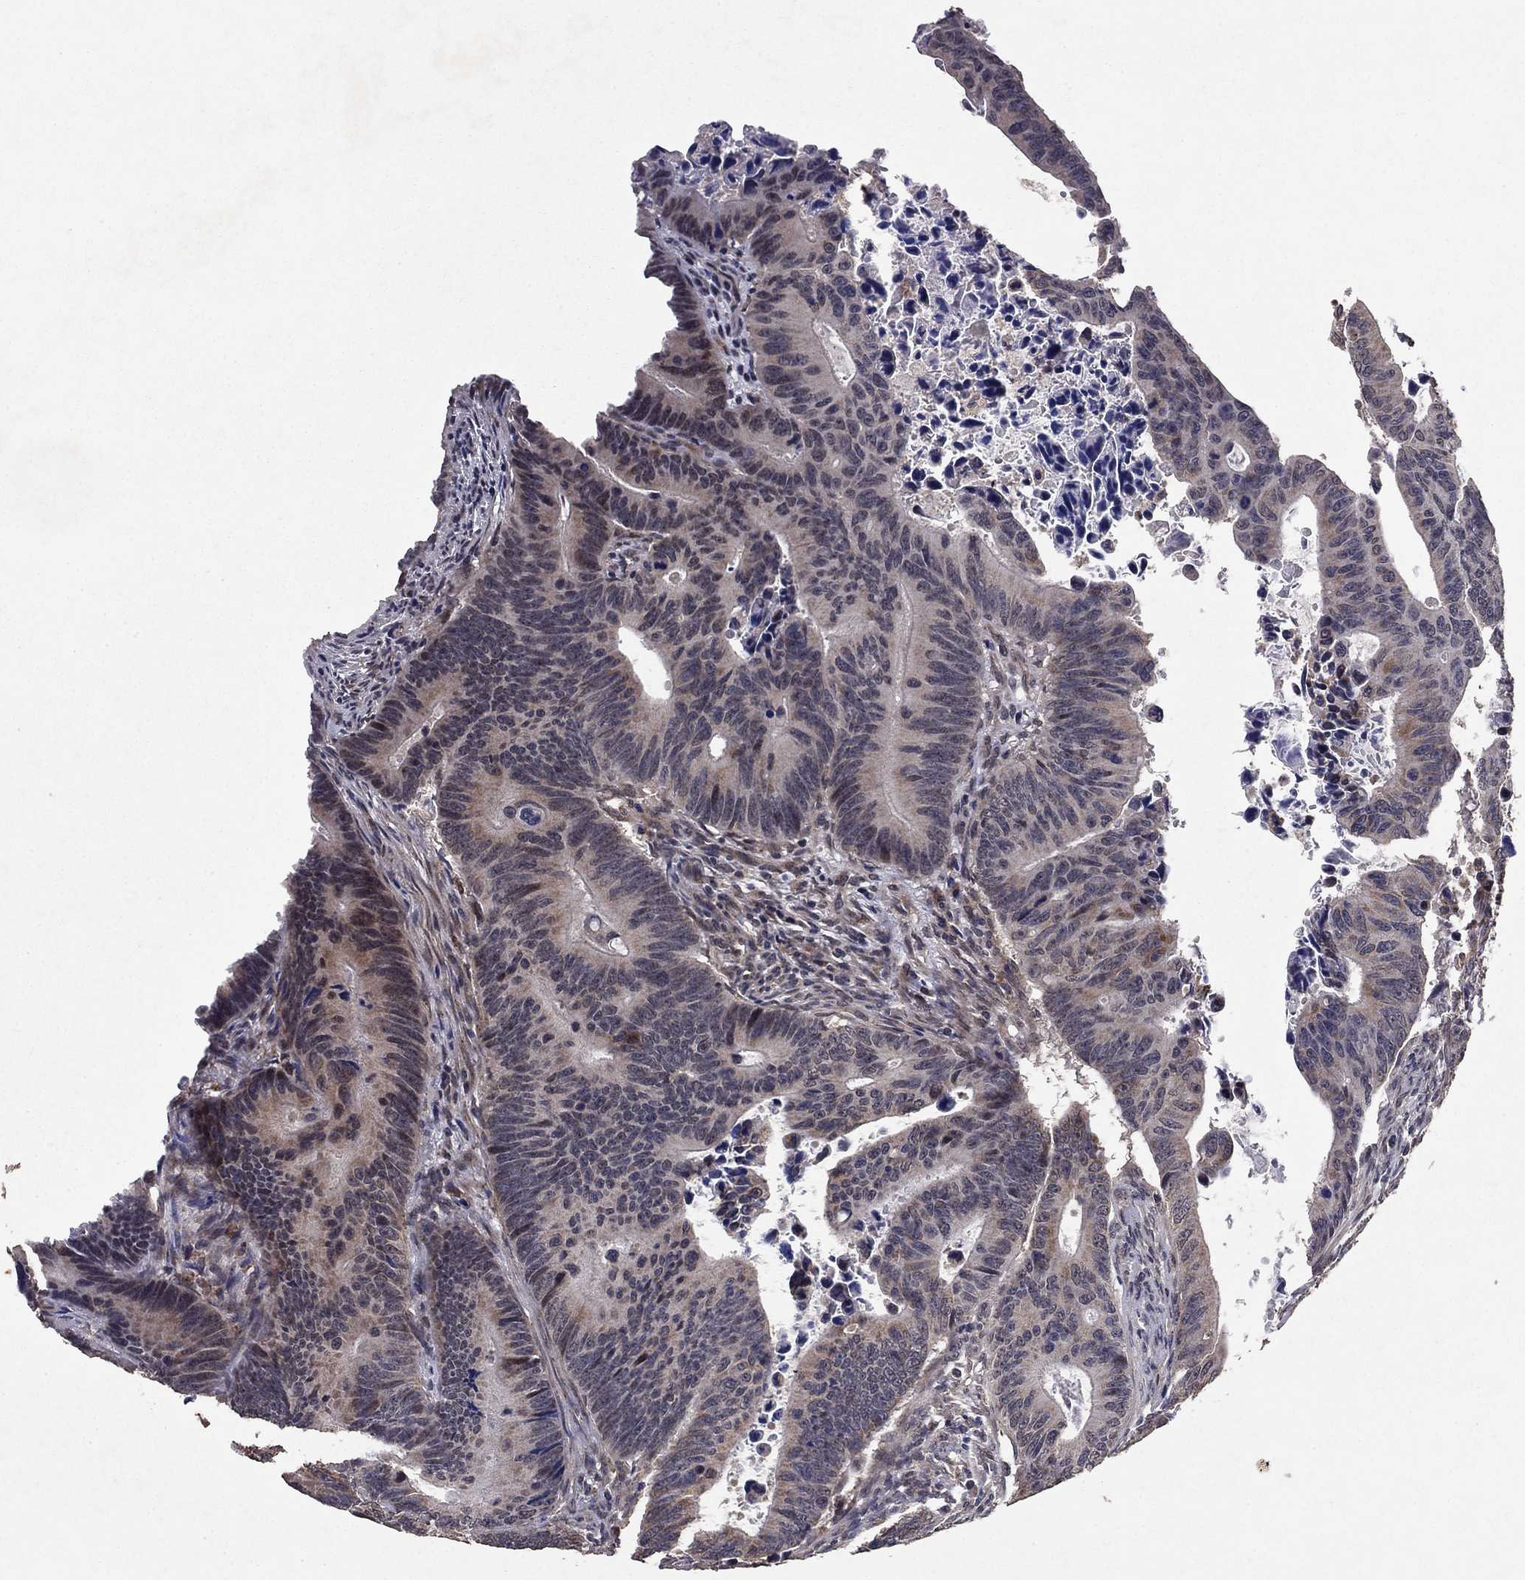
{"staining": {"intensity": "weak", "quantity": "<25%", "location": "cytoplasmic/membranous"}, "tissue": "colorectal cancer", "cell_type": "Tumor cells", "image_type": "cancer", "snomed": [{"axis": "morphology", "description": "Adenocarcinoma, NOS"}, {"axis": "topography", "description": "Colon"}], "caption": "Immunohistochemical staining of human adenocarcinoma (colorectal) reveals no significant staining in tumor cells.", "gene": "DHRS1", "patient": {"sex": "female", "age": 87}}